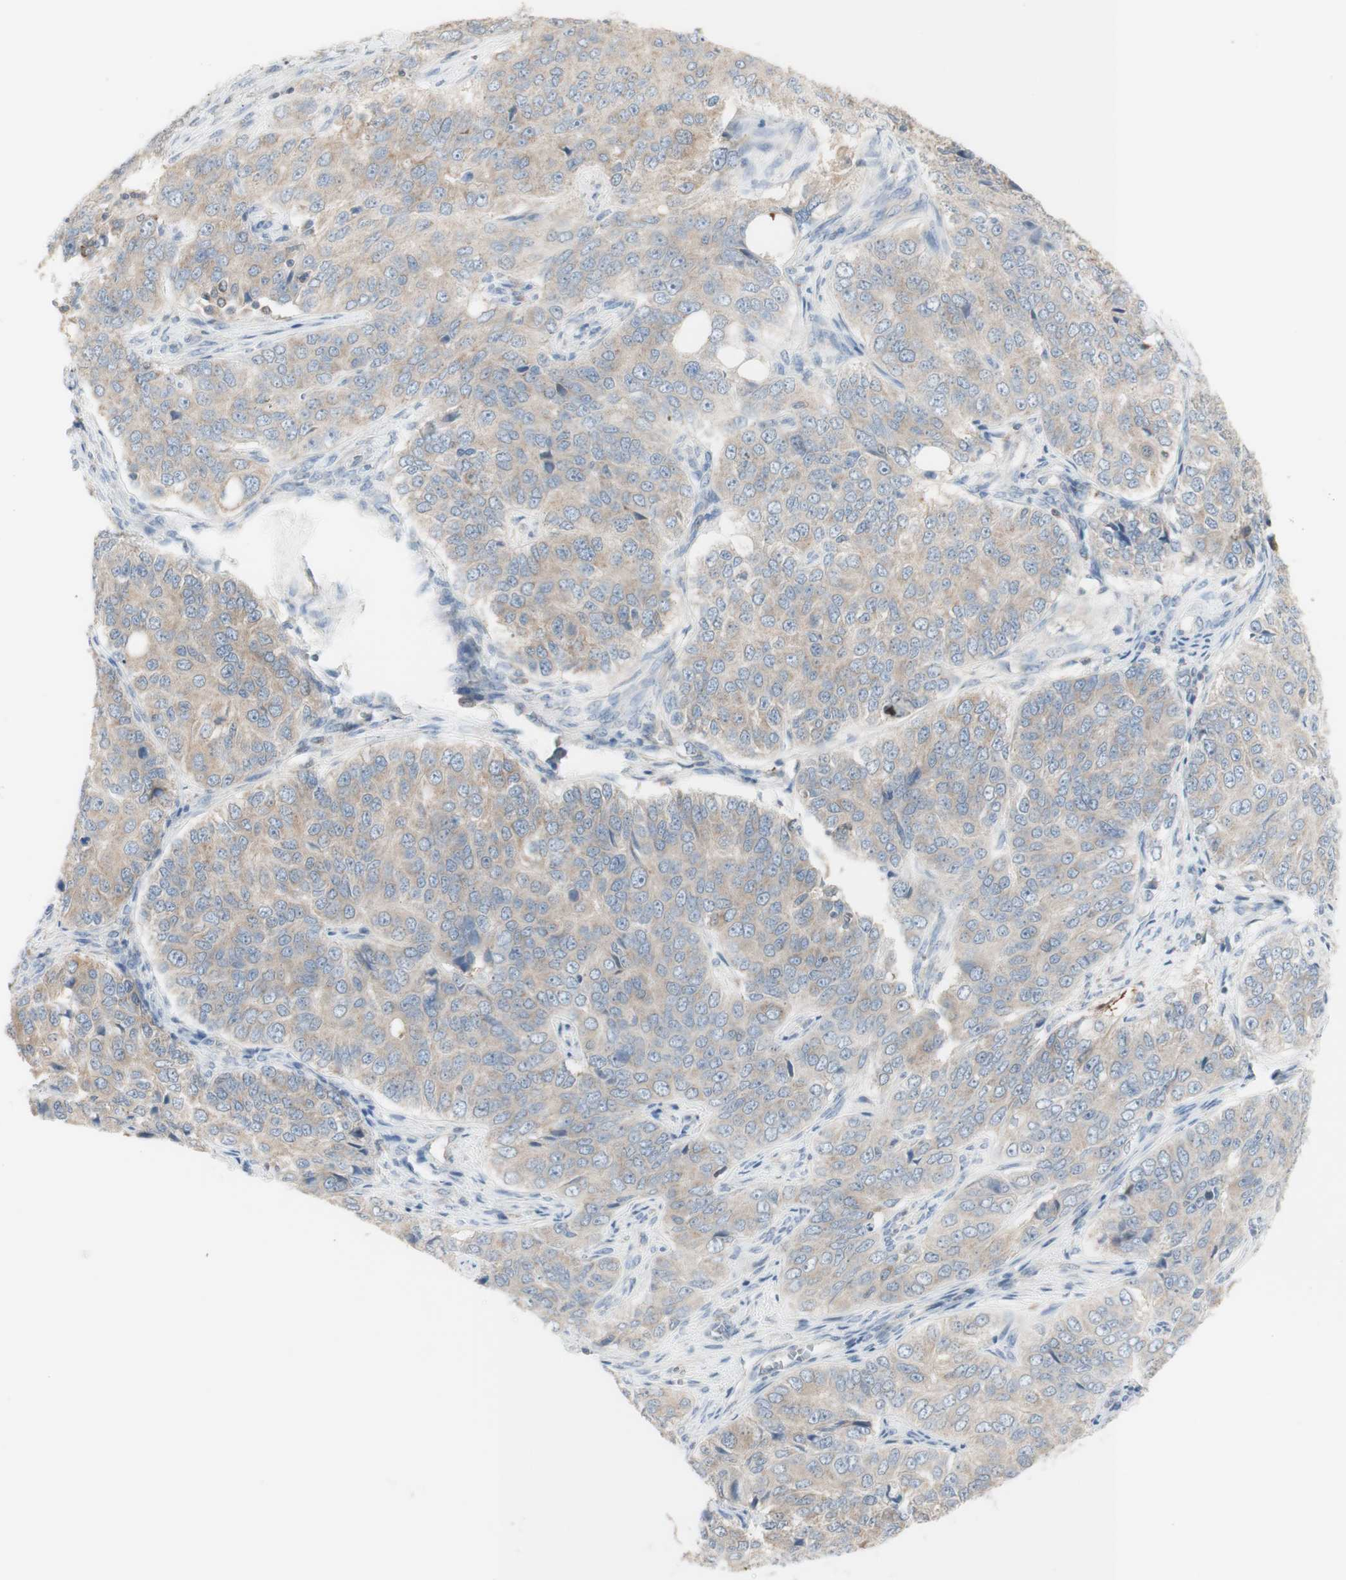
{"staining": {"intensity": "weak", "quantity": "25%-75%", "location": "cytoplasmic/membranous"}, "tissue": "ovarian cancer", "cell_type": "Tumor cells", "image_type": "cancer", "snomed": [{"axis": "morphology", "description": "Carcinoma, endometroid"}, {"axis": "topography", "description": "Ovary"}], "caption": "Ovarian cancer stained with a protein marker shows weak staining in tumor cells.", "gene": "C3orf52", "patient": {"sex": "female", "age": 51}}